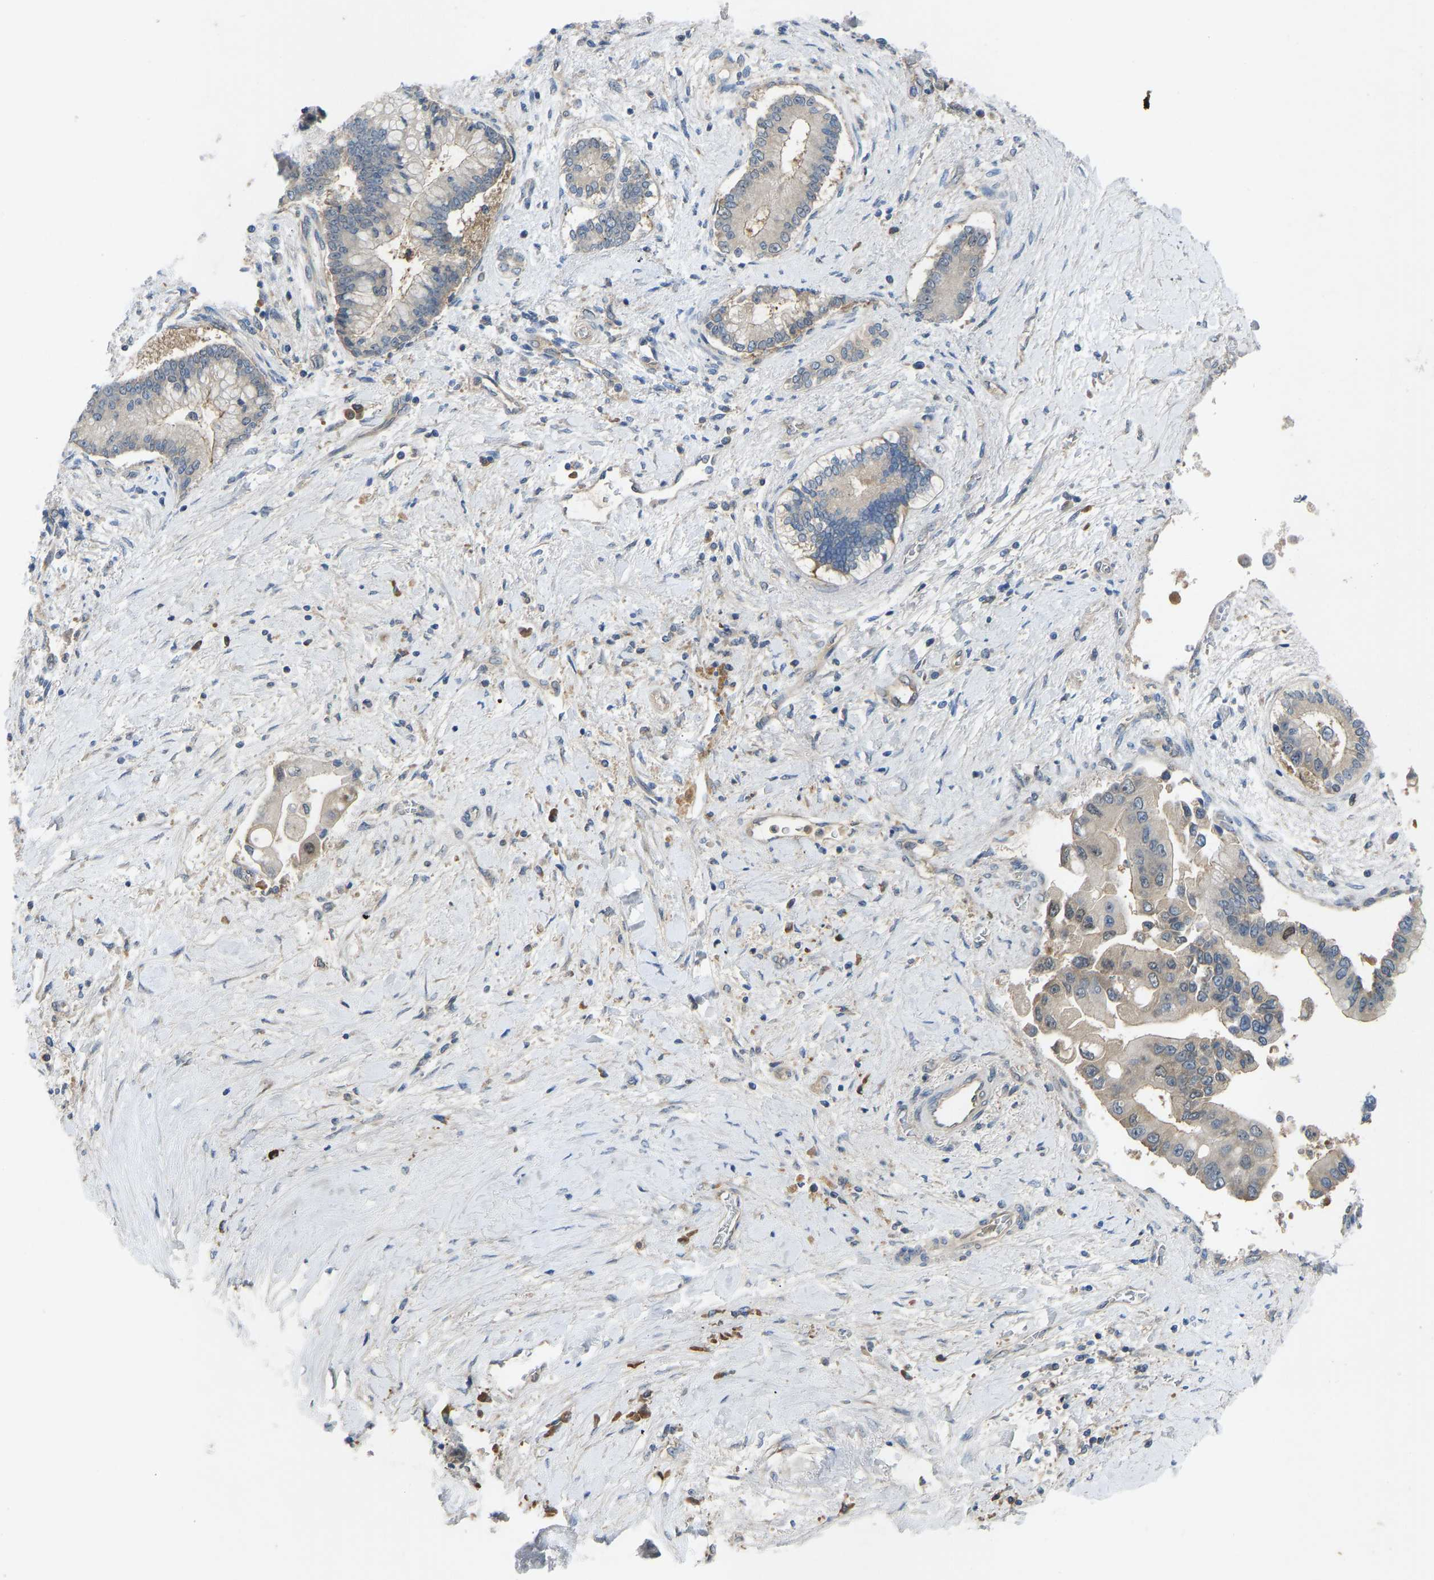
{"staining": {"intensity": "negative", "quantity": "none", "location": "none"}, "tissue": "liver cancer", "cell_type": "Tumor cells", "image_type": "cancer", "snomed": [{"axis": "morphology", "description": "Cholangiocarcinoma"}, {"axis": "topography", "description": "Liver"}], "caption": "DAB (3,3'-diaminobenzidine) immunohistochemical staining of cholangiocarcinoma (liver) demonstrates no significant staining in tumor cells. Brightfield microscopy of IHC stained with DAB (brown) and hematoxylin (blue), captured at high magnification.", "gene": "ZNF251", "patient": {"sex": "male", "age": 50}}